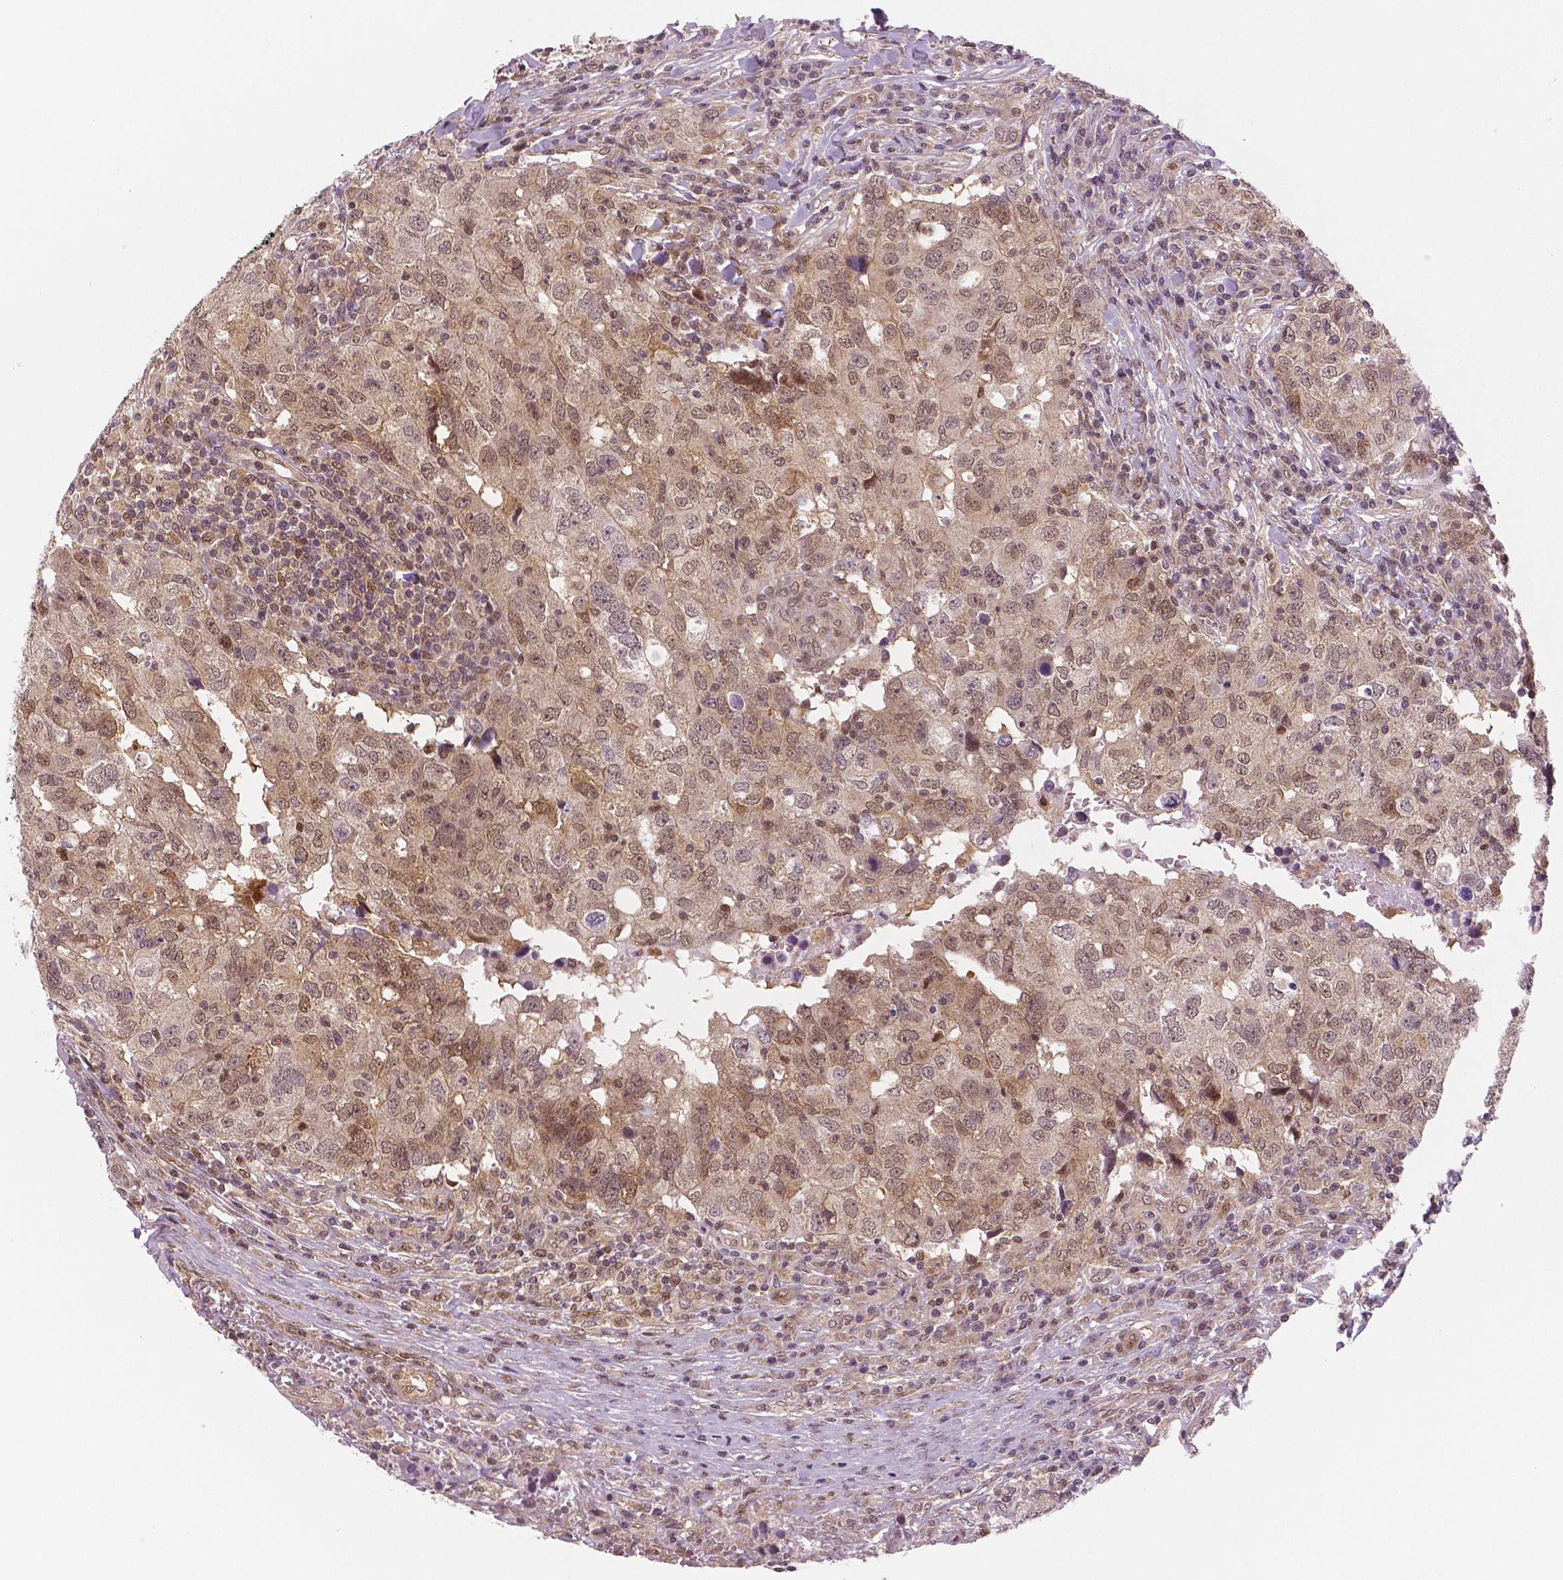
{"staining": {"intensity": "weak", "quantity": "25%-75%", "location": "cytoplasmic/membranous,nuclear"}, "tissue": "breast cancer", "cell_type": "Tumor cells", "image_type": "cancer", "snomed": [{"axis": "morphology", "description": "Duct carcinoma"}, {"axis": "topography", "description": "Breast"}], "caption": "Protein staining of intraductal carcinoma (breast) tissue demonstrates weak cytoplasmic/membranous and nuclear expression in approximately 25%-75% of tumor cells.", "gene": "STAT3", "patient": {"sex": "female", "age": 30}}